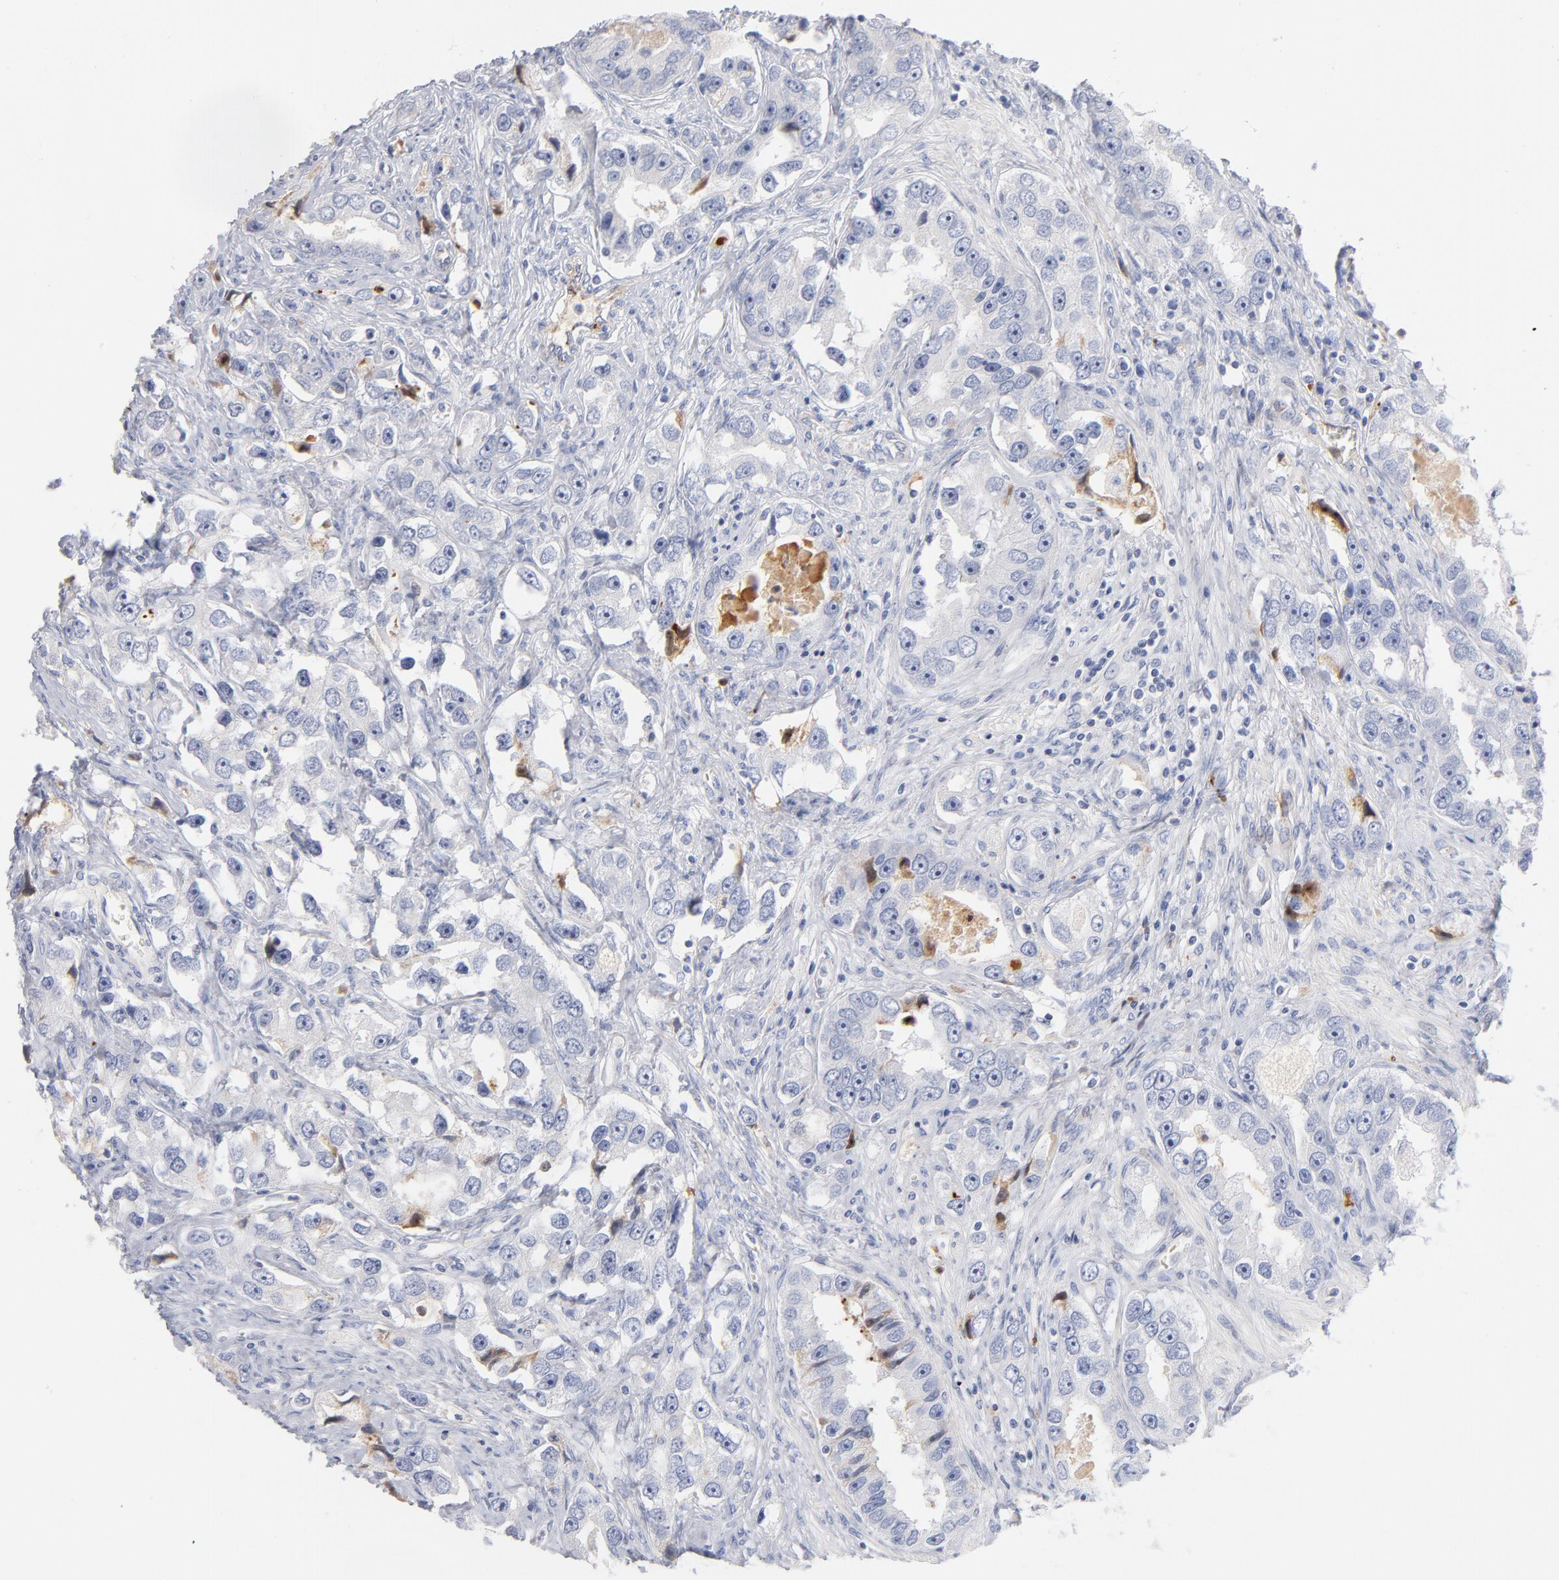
{"staining": {"intensity": "negative", "quantity": "none", "location": "none"}, "tissue": "prostate cancer", "cell_type": "Tumor cells", "image_type": "cancer", "snomed": [{"axis": "morphology", "description": "Adenocarcinoma, High grade"}, {"axis": "topography", "description": "Prostate"}], "caption": "Immunohistochemistry micrograph of prostate cancer (adenocarcinoma (high-grade)) stained for a protein (brown), which demonstrates no staining in tumor cells. (Immunohistochemistry, brightfield microscopy, high magnification).", "gene": "PLAT", "patient": {"sex": "male", "age": 63}}